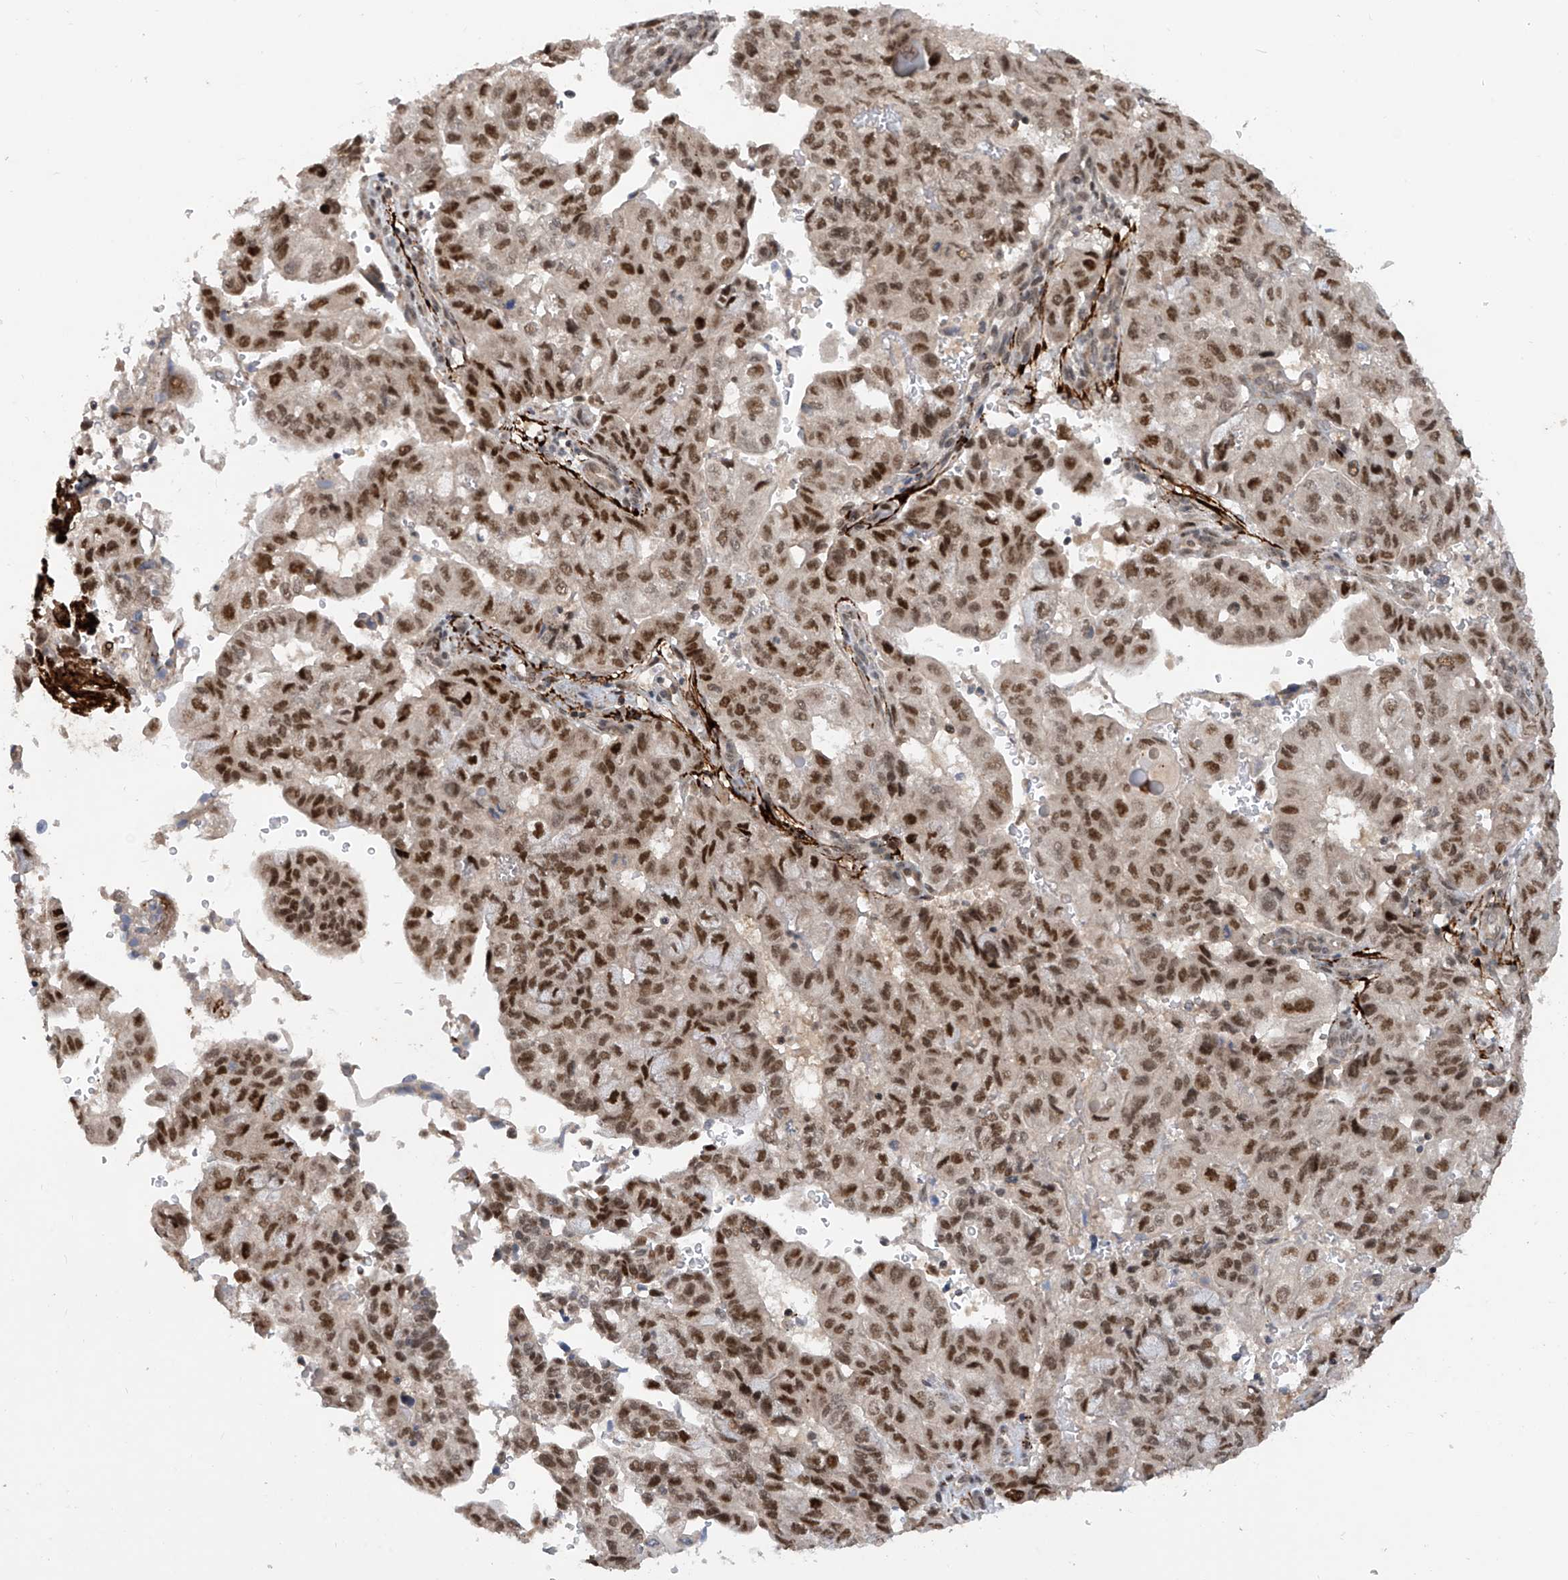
{"staining": {"intensity": "moderate", "quantity": ">75%", "location": "nuclear"}, "tissue": "pancreatic cancer", "cell_type": "Tumor cells", "image_type": "cancer", "snomed": [{"axis": "morphology", "description": "Adenocarcinoma, NOS"}, {"axis": "topography", "description": "Pancreas"}], "caption": "Protein expression analysis of human pancreatic cancer (adenocarcinoma) reveals moderate nuclear expression in about >75% of tumor cells. (Stains: DAB in brown, nuclei in blue, Microscopy: brightfield microscopy at high magnification).", "gene": "LAGE3", "patient": {"sex": "male", "age": 51}}